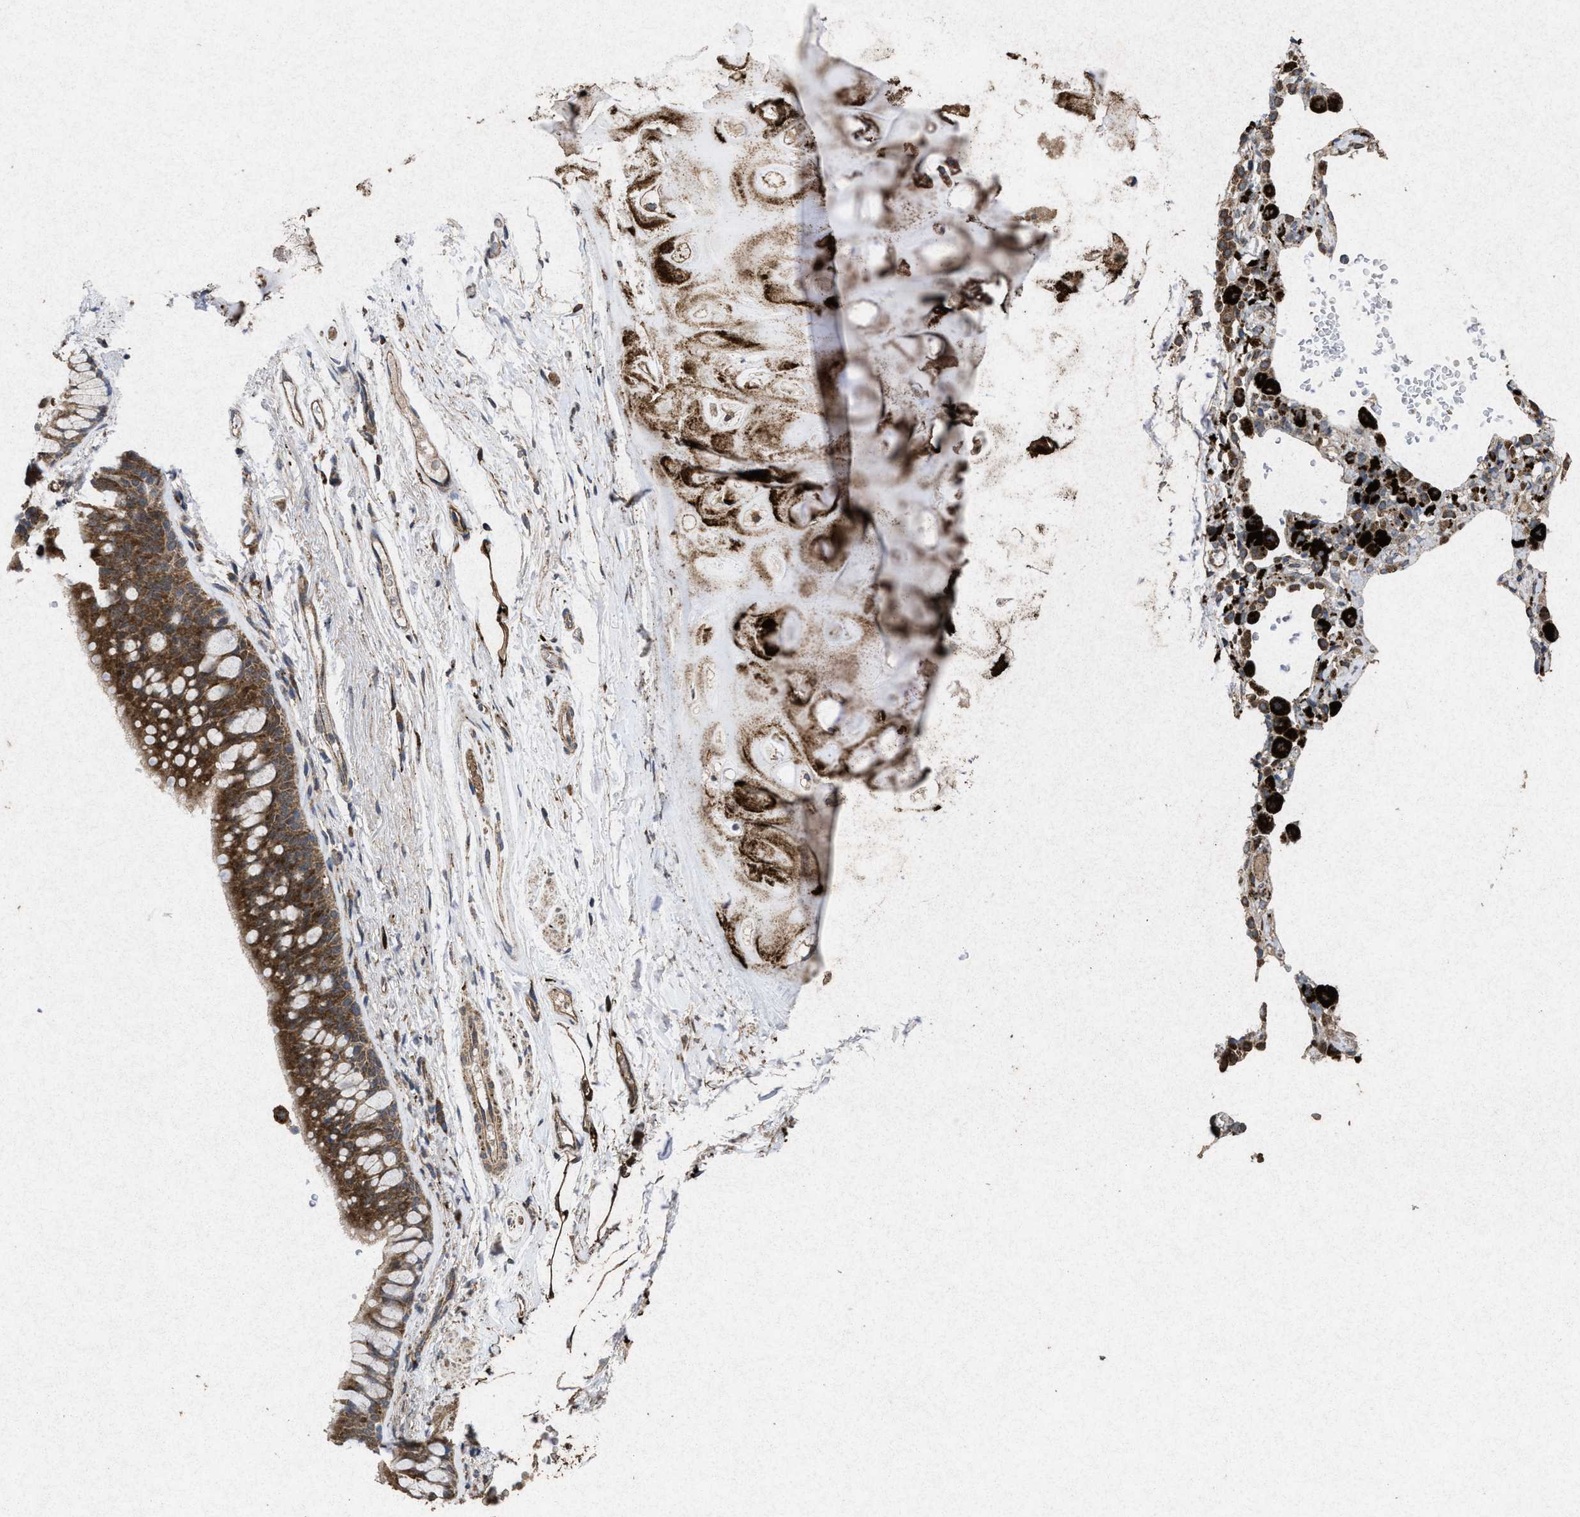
{"staining": {"intensity": "moderate", "quantity": ">75%", "location": "cytoplasmic/membranous"}, "tissue": "bronchus", "cell_type": "Respiratory epithelial cells", "image_type": "normal", "snomed": [{"axis": "morphology", "description": "Normal tissue, NOS"}, {"axis": "topography", "description": "Cartilage tissue"}, {"axis": "topography", "description": "Bronchus"}], "caption": "Immunohistochemical staining of benign bronchus displays >75% levels of moderate cytoplasmic/membranous protein staining in about >75% of respiratory epithelial cells. Immunohistochemistry (ihc) stains the protein in brown and the nuclei are stained blue.", "gene": "MSI2", "patient": {"sex": "female", "age": 53}}